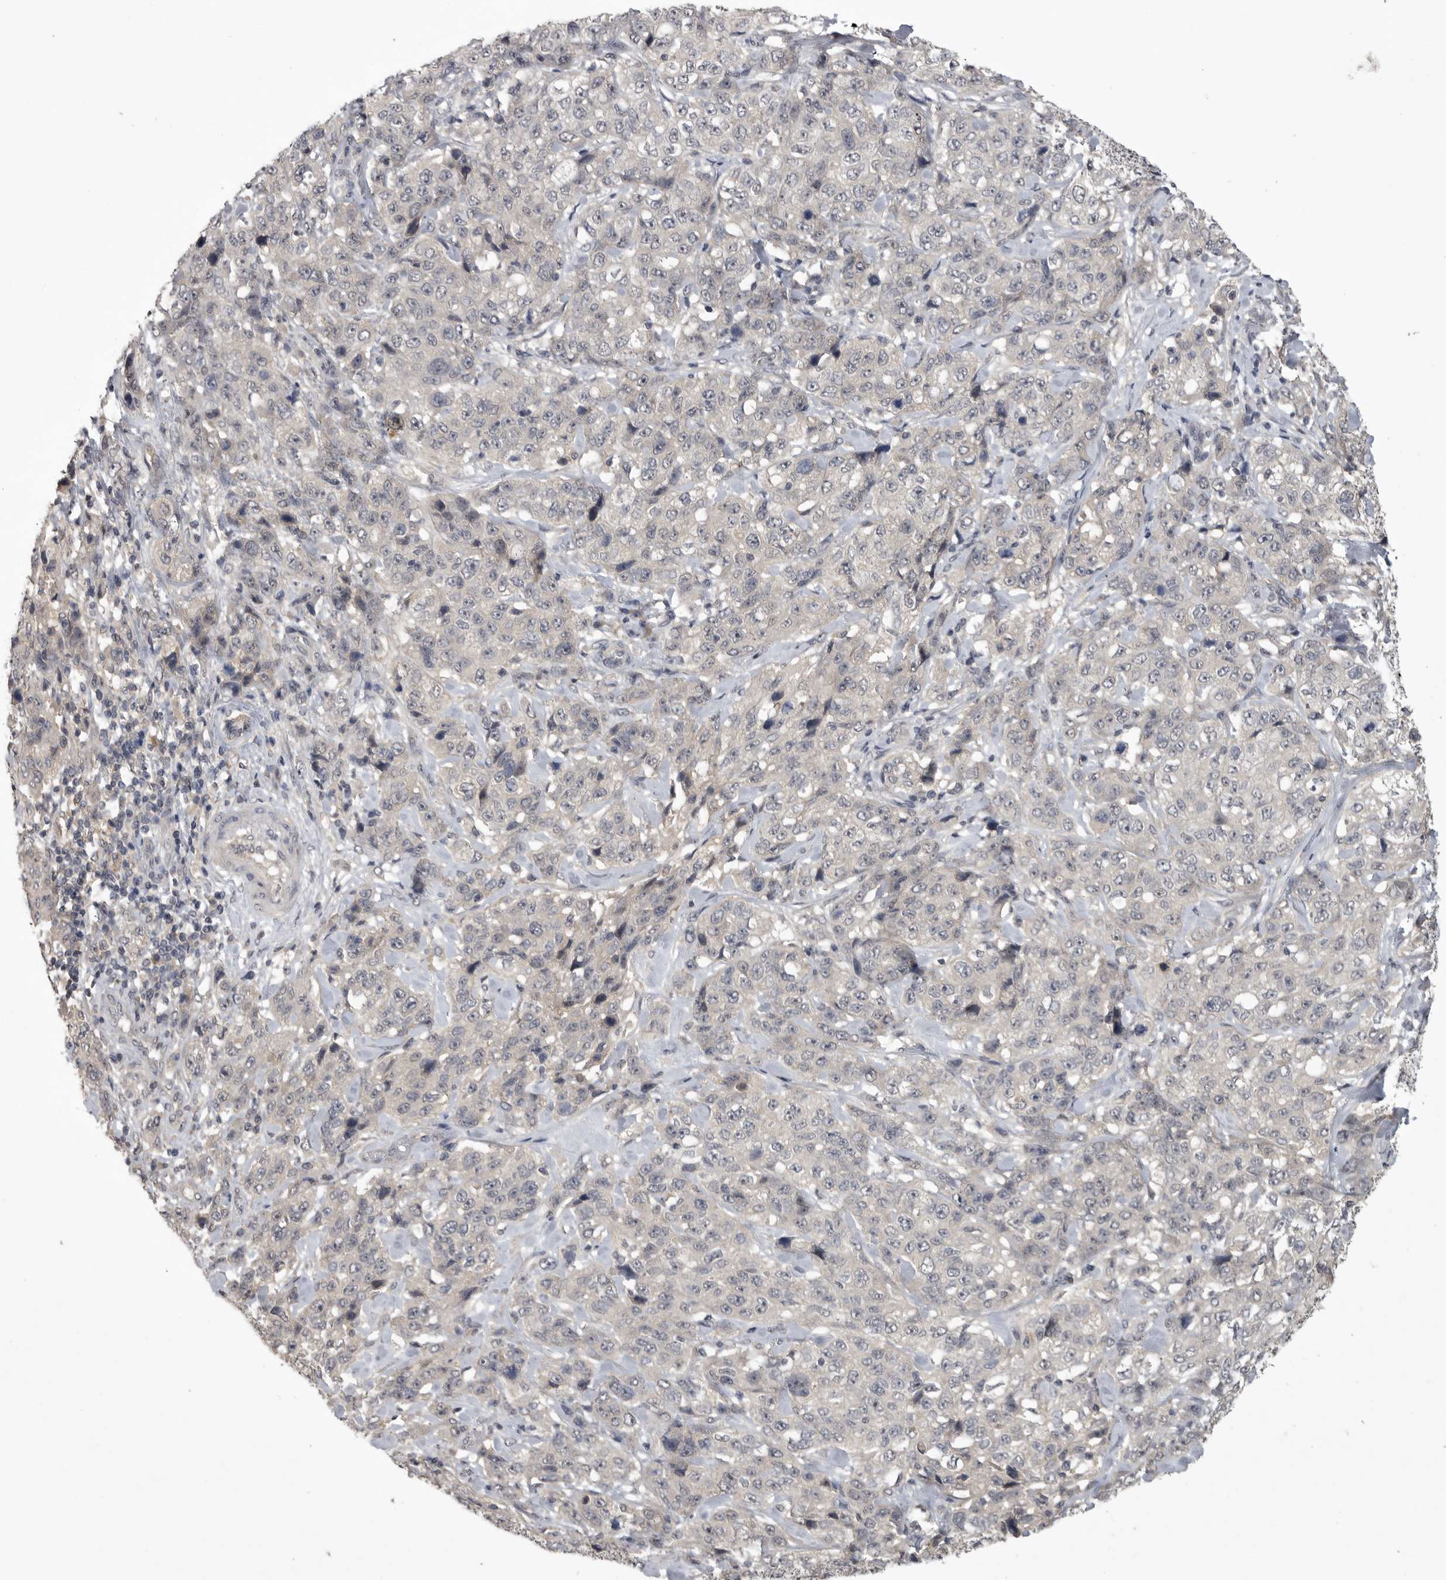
{"staining": {"intensity": "negative", "quantity": "none", "location": "none"}, "tissue": "stomach cancer", "cell_type": "Tumor cells", "image_type": "cancer", "snomed": [{"axis": "morphology", "description": "Adenocarcinoma, NOS"}, {"axis": "topography", "description": "Stomach"}], "caption": "Immunohistochemical staining of stomach cancer (adenocarcinoma) shows no significant expression in tumor cells. (DAB (3,3'-diaminobenzidine) IHC with hematoxylin counter stain).", "gene": "ZNF114", "patient": {"sex": "male", "age": 48}}